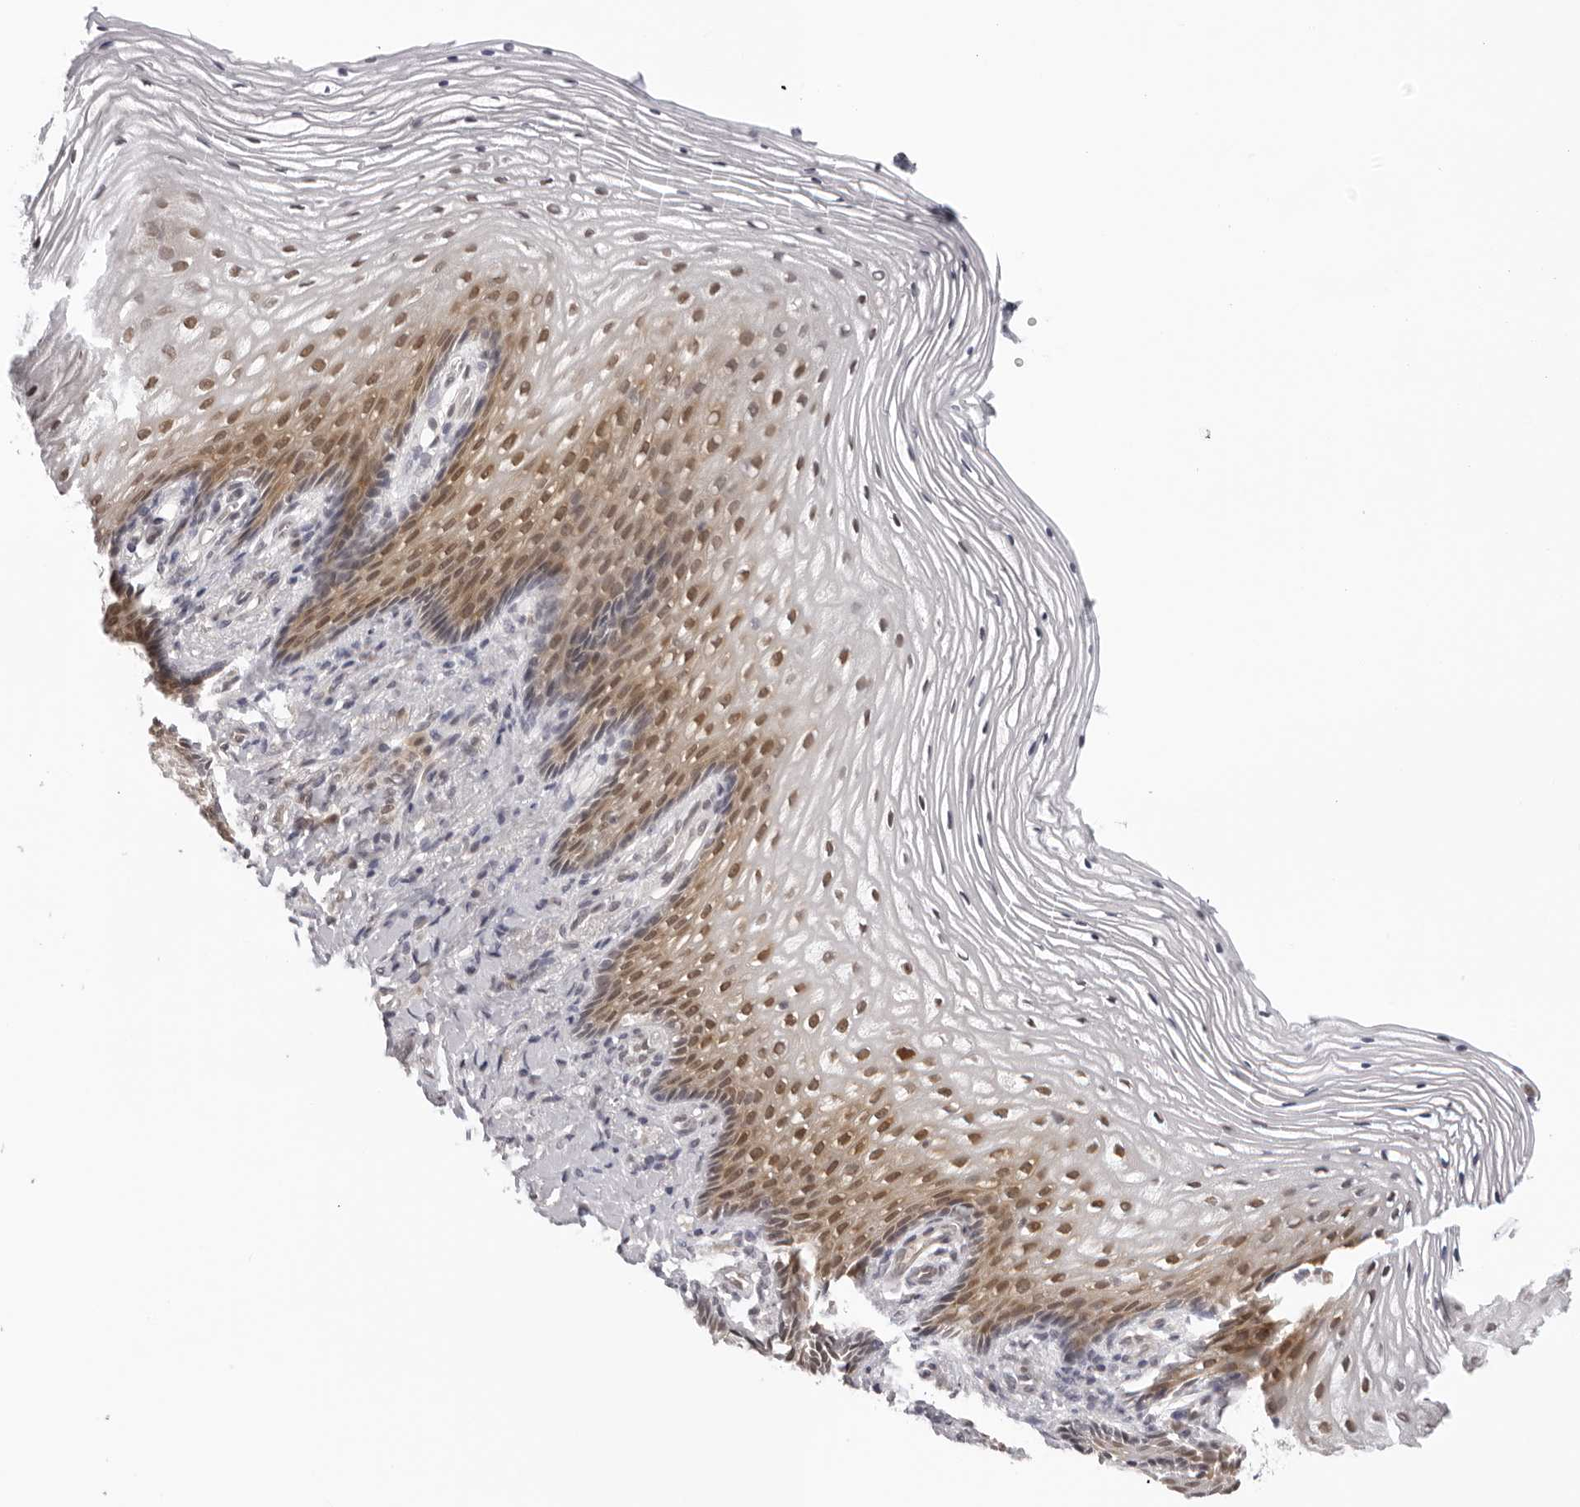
{"staining": {"intensity": "moderate", "quantity": "25%-75%", "location": "nuclear"}, "tissue": "vagina", "cell_type": "Squamous epithelial cells", "image_type": "normal", "snomed": [{"axis": "morphology", "description": "Normal tissue, NOS"}, {"axis": "topography", "description": "Vagina"}], "caption": "Moderate nuclear protein staining is appreciated in about 25%-75% of squamous epithelial cells in vagina.", "gene": "WDR77", "patient": {"sex": "female", "age": 60}}